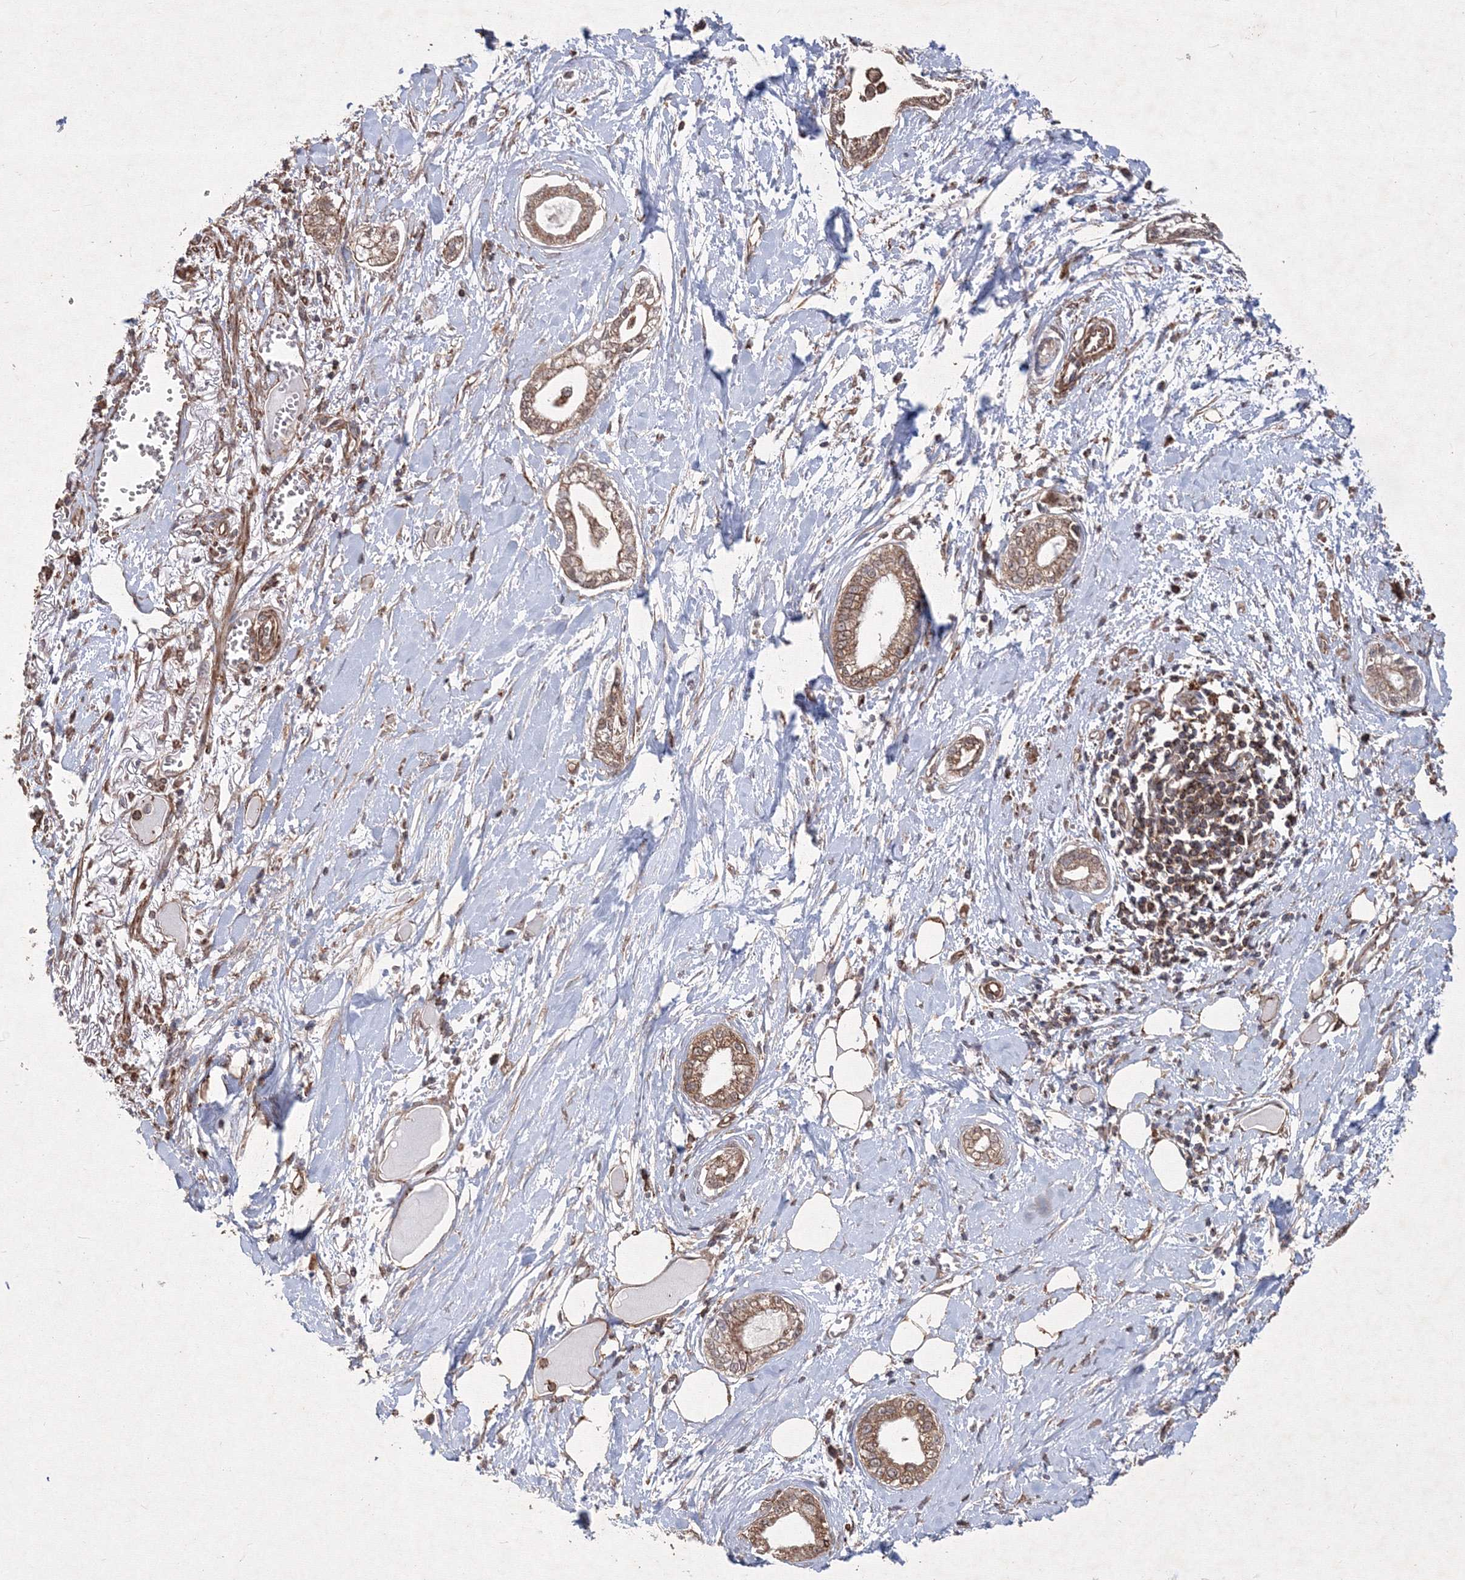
{"staining": {"intensity": "moderate", "quantity": ">75%", "location": "cytoplasmic/membranous"}, "tissue": "pancreatic cancer", "cell_type": "Tumor cells", "image_type": "cancer", "snomed": [{"axis": "morphology", "description": "Adenocarcinoma, NOS"}, {"axis": "topography", "description": "Pancreas"}], "caption": "Immunohistochemical staining of pancreatic cancer (adenocarcinoma) demonstrates moderate cytoplasmic/membranous protein expression in approximately >75% of tumor cells.", "gene": "TMEM139", "patient": {"sex": "male", "age": 68}}